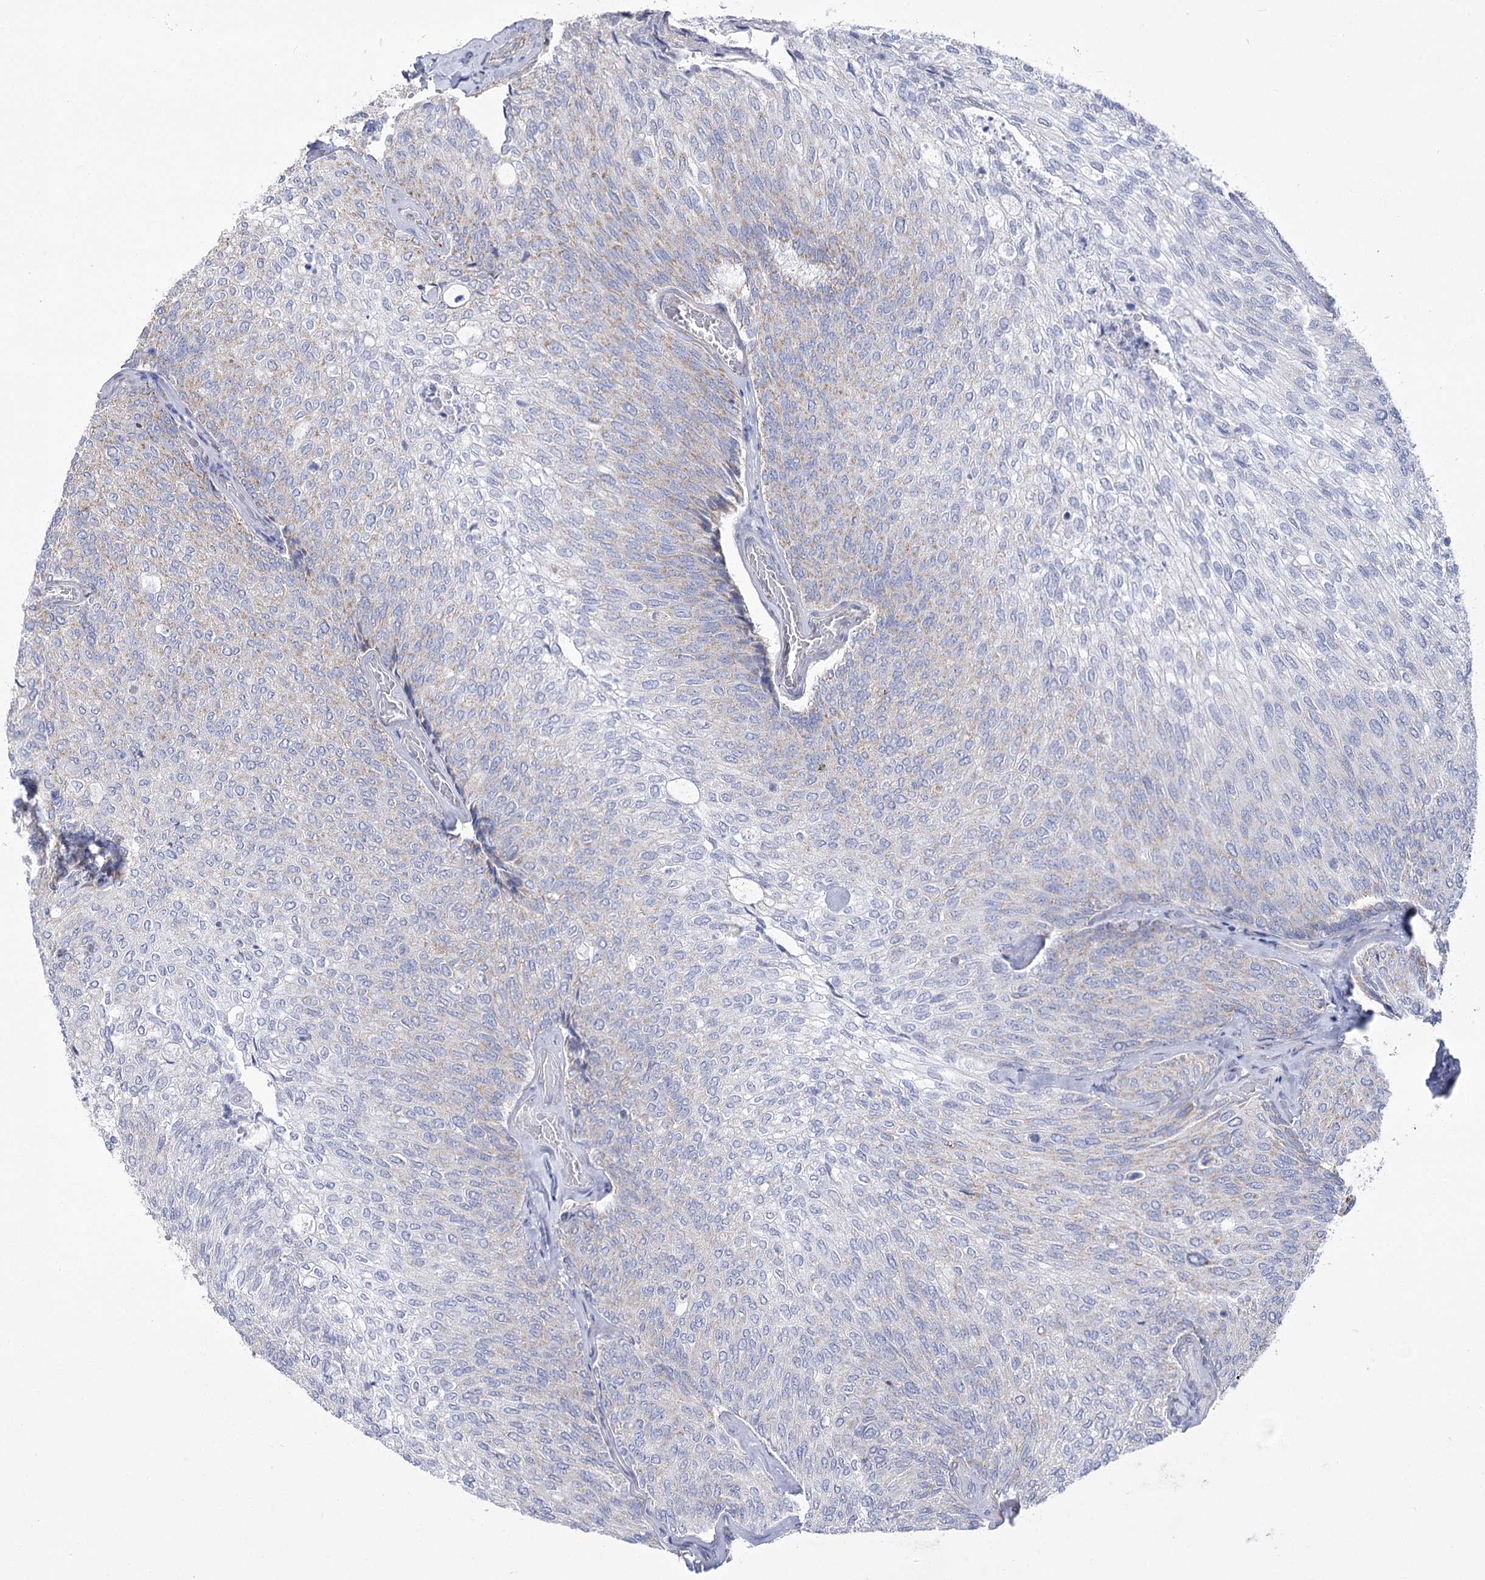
{"staining": {"intensity": "weak", "quantity": "<25%", "location": "cytoplasmic/membranous"}, "tissue": "urothelial cancer", "cell_type": "Tumor cells", "image_type": "cancer", "snomed": [{"axis": "morphology", "description": "Urothelial carcinoma, Low grade"}, {"axis": "topography", "description": "Urinary bladder"}], "caption": "Low-grade urothelial carcinoma was stained to show a protein in brown. There is no significant positivity in tumor cells. (DAB IHC with hematoxylin counter stain).", "gene": "PDHB", "patient": {"sex": "female", "age": 79}}